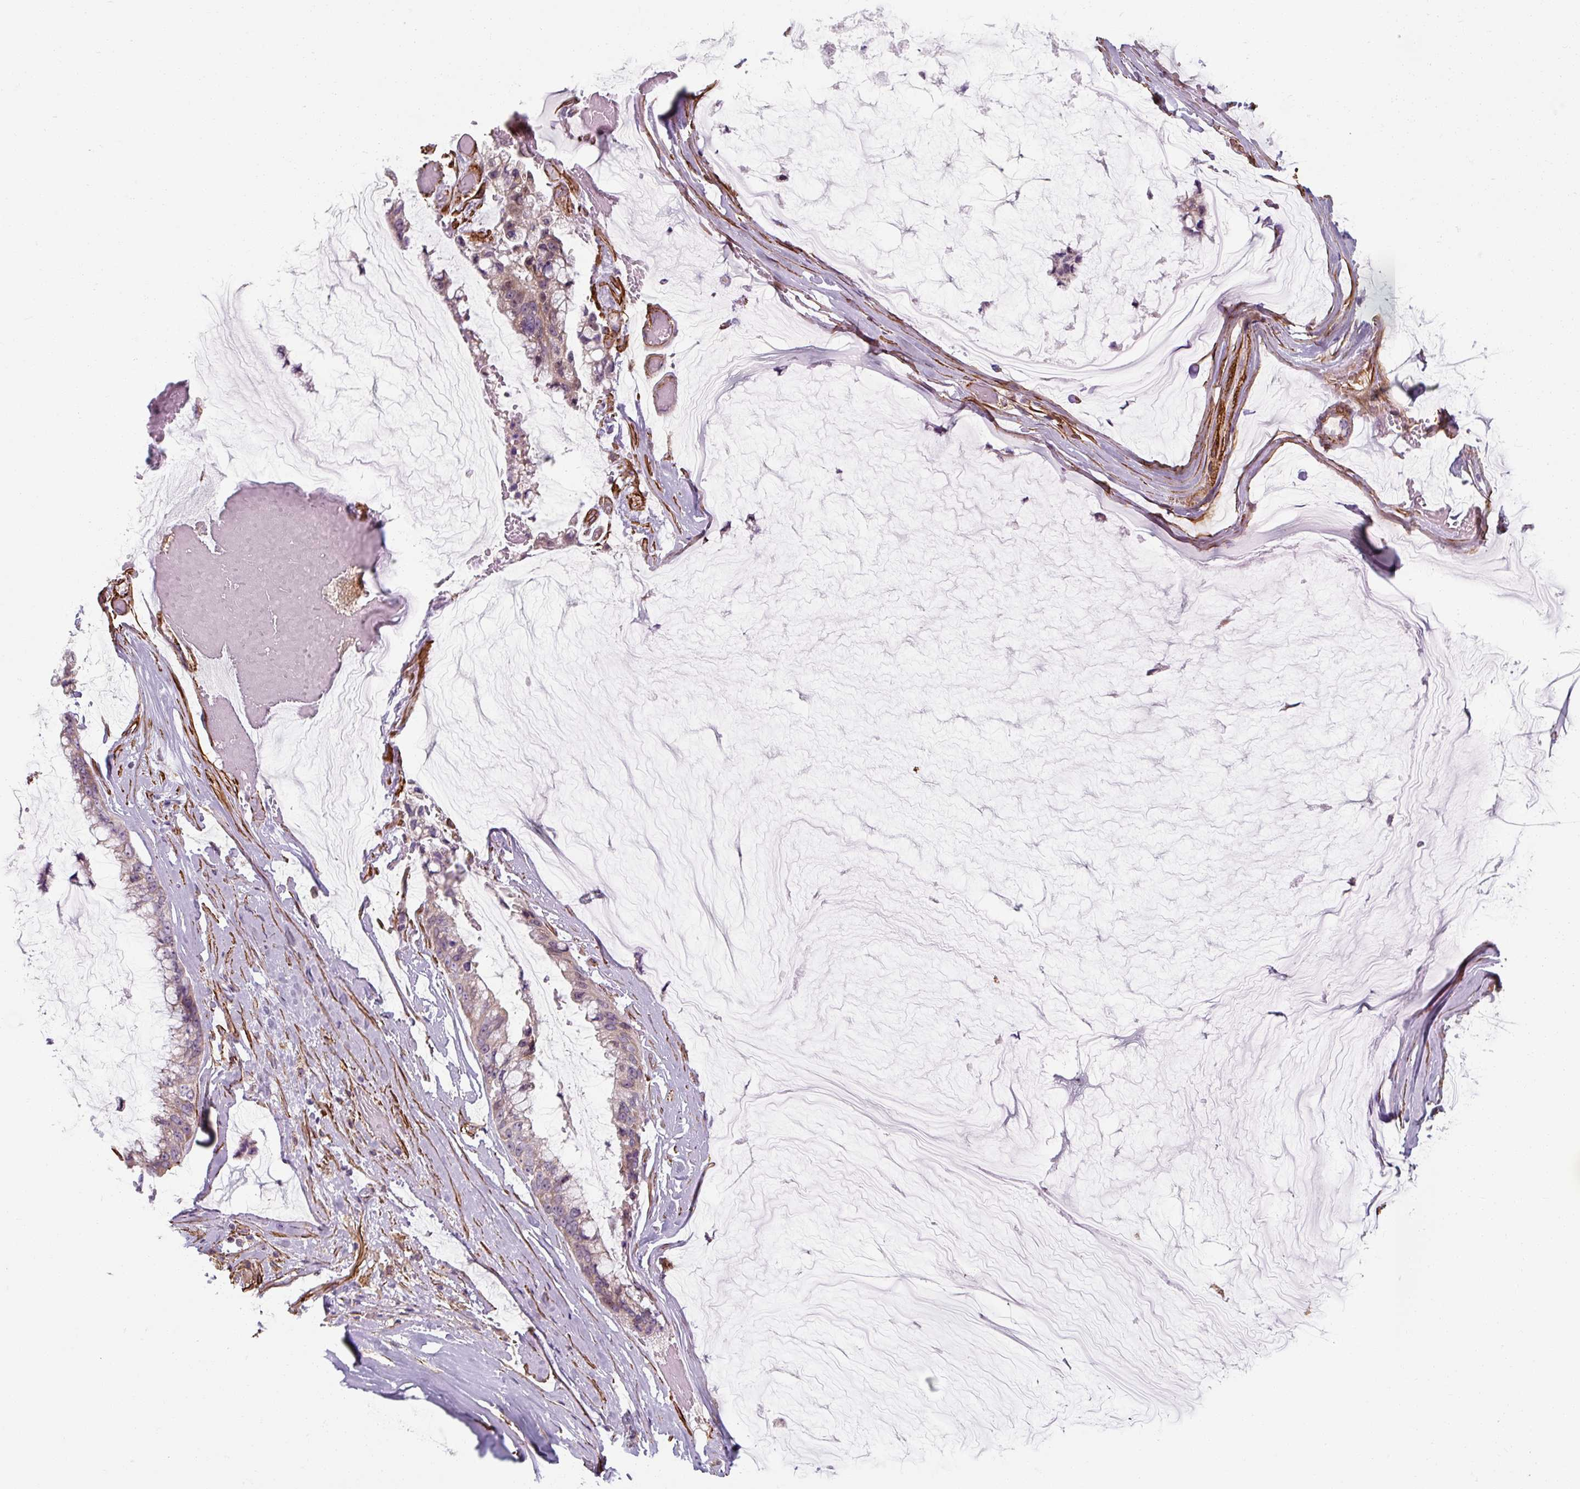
{"staining": {"intensity": "weak", "quantity": "<25%", "location": "cytoplasmic/membranous"}, "tissue": "ovarian cancer", "cell_type": "Tumor cells", "image_type": "cancer", "snomed": [{"axis": "morphology", "description": "Cystadenocarcinoma, mucinous, NOS"}, {"axis": "topography", "description": "Ovary"}], "caption": "Ovarian mucinous cystadenocarcinoma stained for a protein using immunohistochemistry reveals no expression tumor cells.", "gene": "MRPS5", "patient": {"sex": "female", "age": 39}}